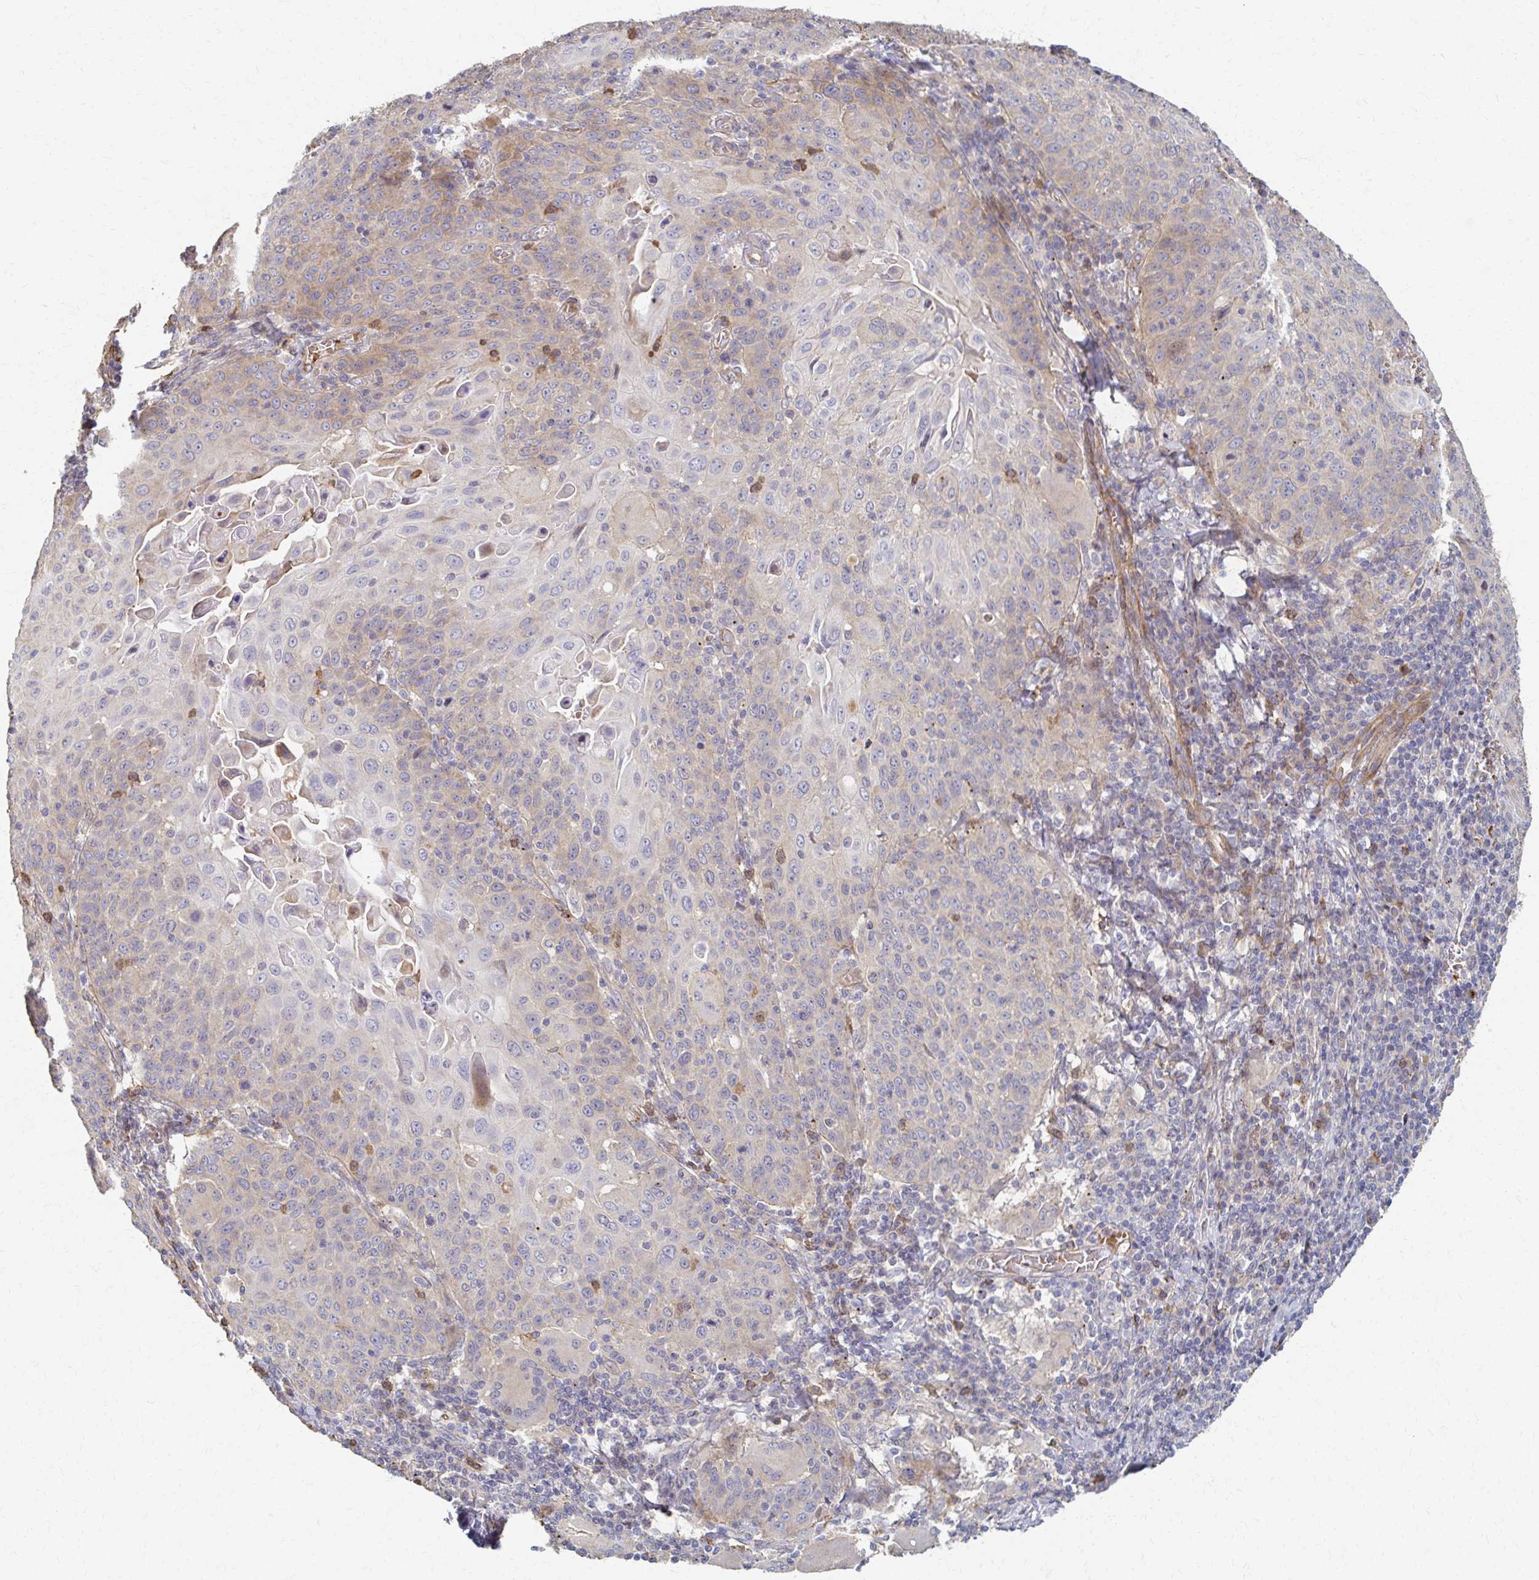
{"staining": {"intensity": "weak", "quantity": "25%-75%", "location": "cytoplasmic/membranous"}, "tissue": "cervical cancer", "cell_type": "Tumor cells", "image_type": "cancer", "snomed": [{"axis": "morphology", "description": "Squamous cell carcinoma, NOS"}, {"axis": "topography", "description": "Cervix"}], "caption": "Squamous cell carcinoma (cervical) stained with a brown dye shows weak cytoplasmic/membranous positive positivity in about 25%-75% of tumor cells.", "gene": "SKA2", "patient": {"sex": "female", "age": 65}}